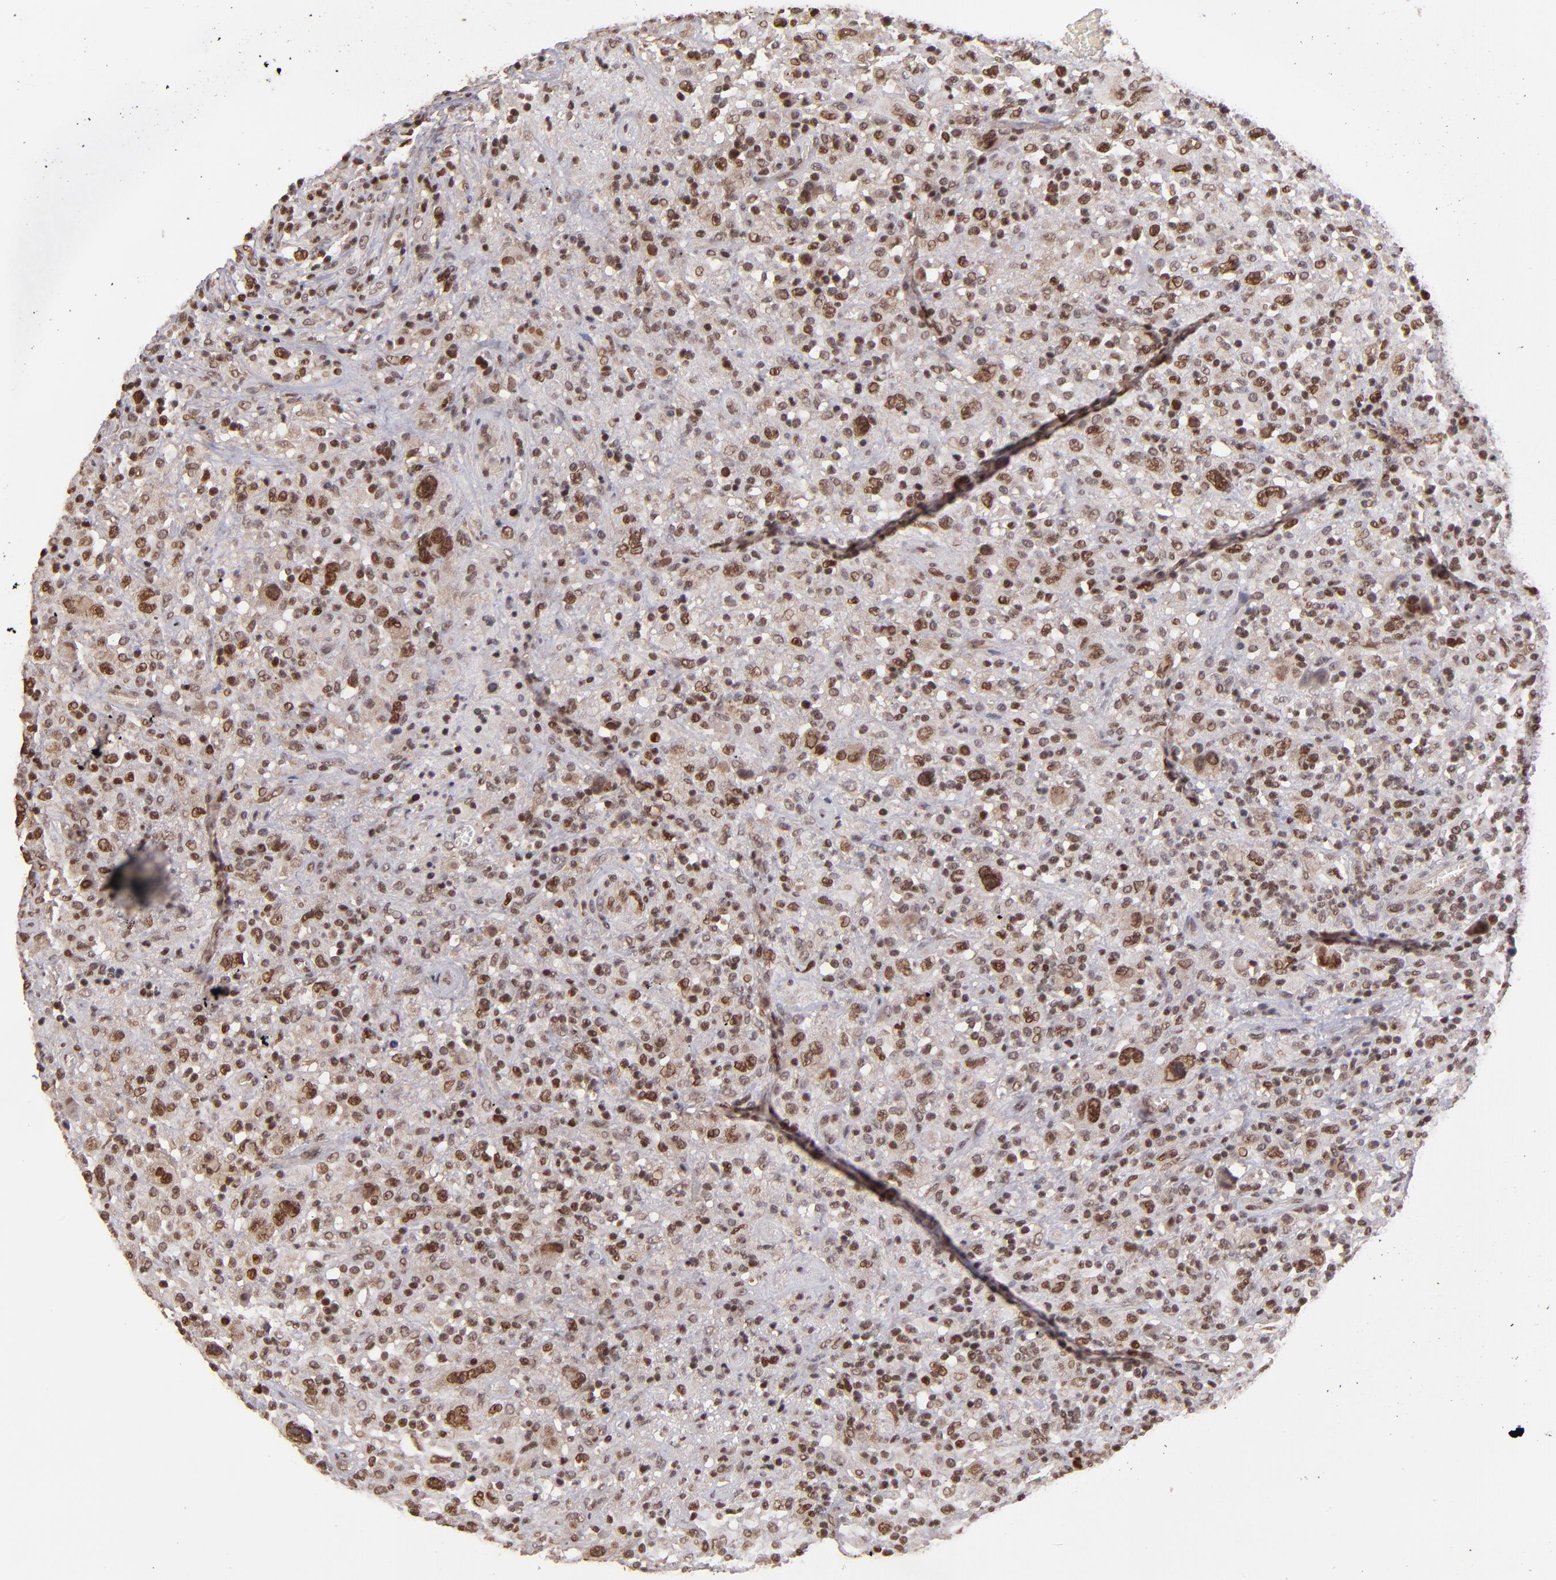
{"staining": {"intensity": "moderate", "quantity": "25%-75%", "location": "nuclear"}, "tissue": "lymphoma", "cell_type": "Tumor cells", "image_type": "cancer", "snomed": [{"axis": "morphology", "description": "Hodgkin's disease, NOS"}, {"axis": "topography", "description": "Lymph node"}], "caption": "Hodgkin's disease tissue shows moderate nuclear staining in approximately 25%-75% of tumor cells", "gene": "TERF2", "patient": {"sex": "male", "age": 46}}